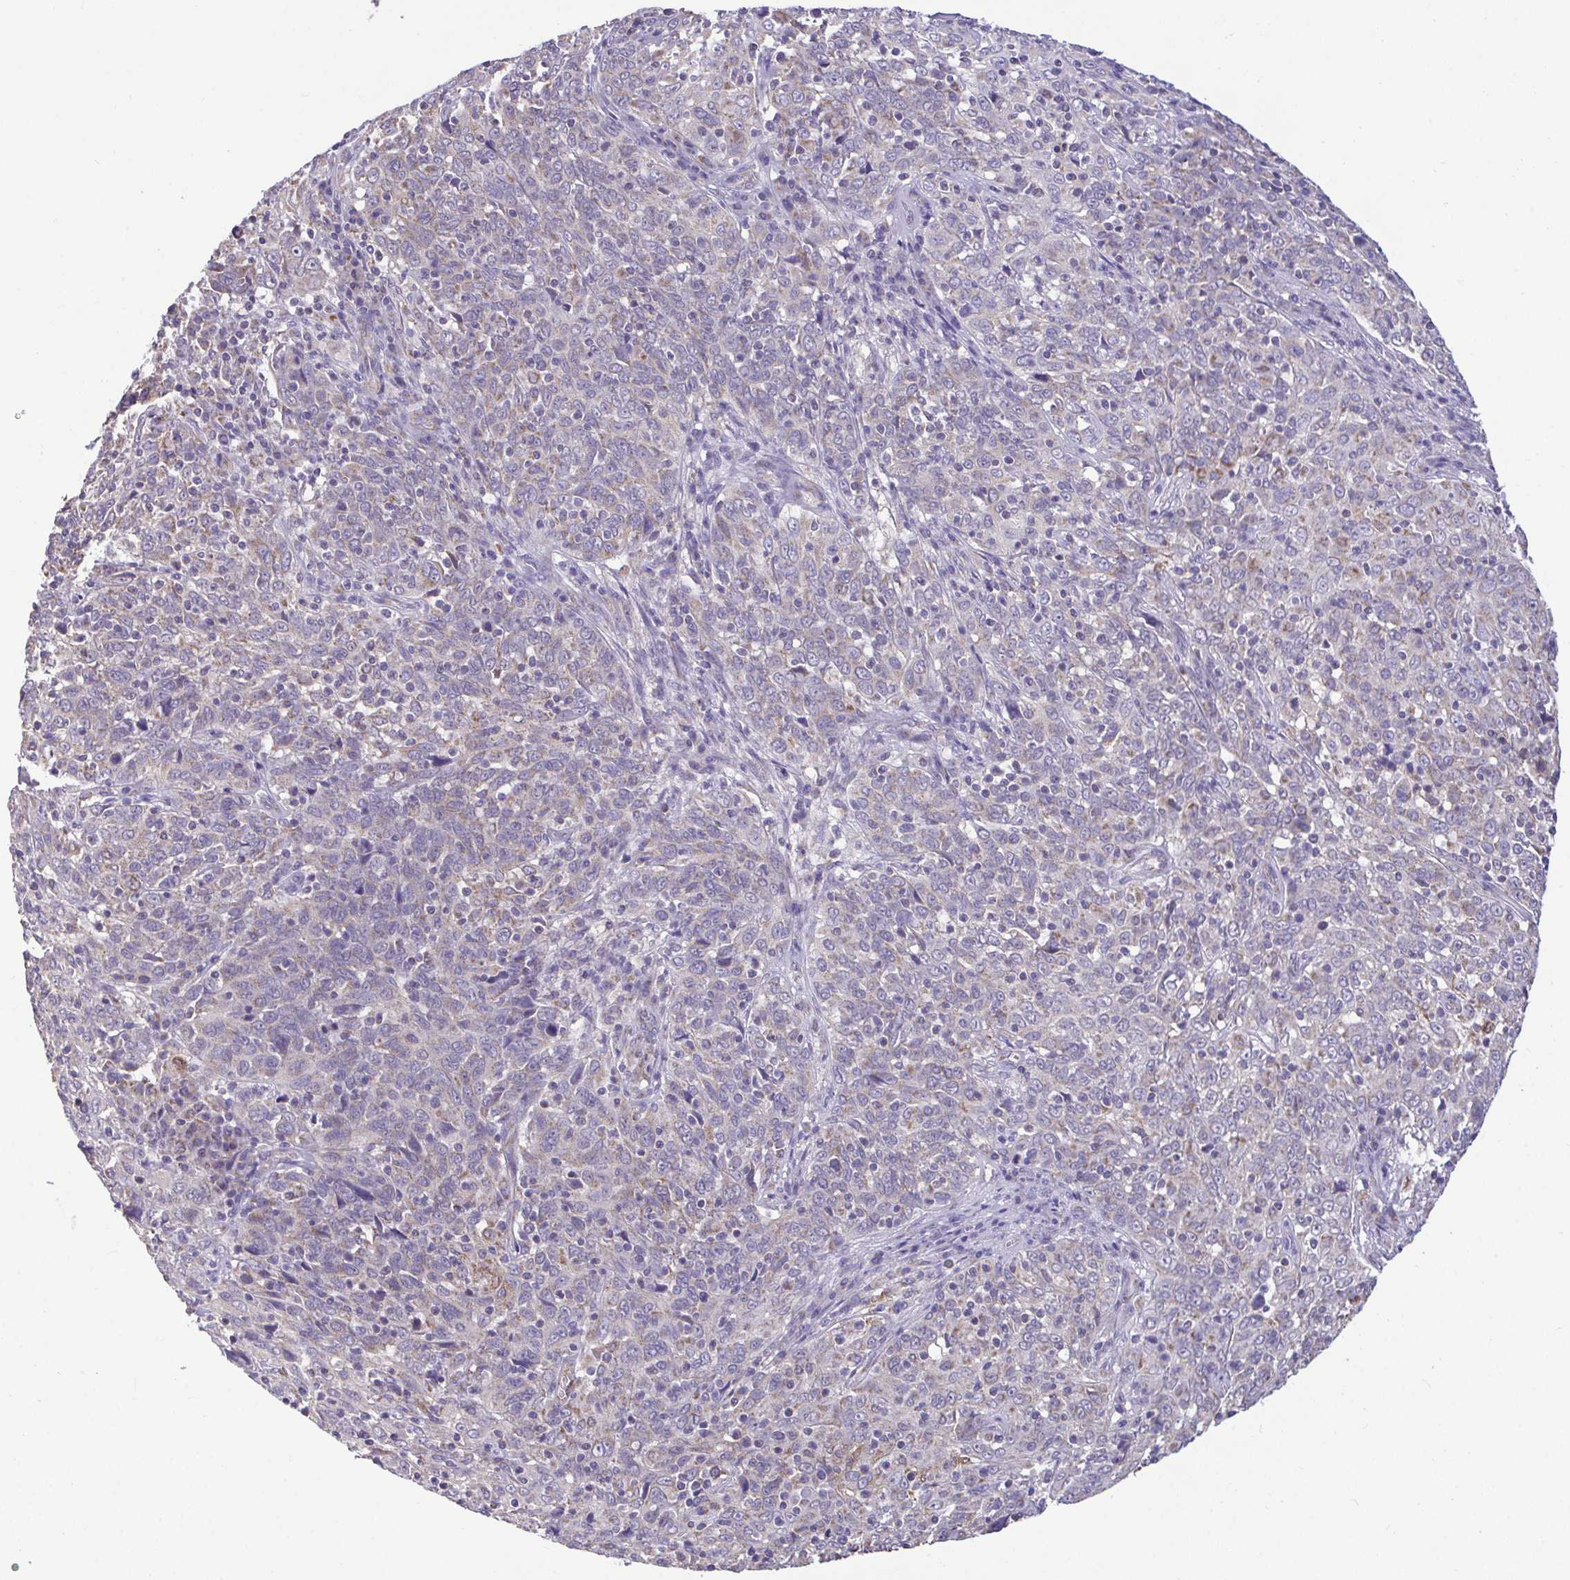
{"staining": {"intensity": "weak", "quantity": "<25%", "location": "cytoplasmic/membranous"}, "tissue": "cervical cancer", "cell_type": "Tumor cells", "image_type": "cancer", "snomed": [{"axis": "morphology", "description": "Squamous cell carcinoma, NOS"}, {"axis": "topography", "description": "Cervix"}], "caption": "The micrograph shows no significant positivity in tumor cells of cervical cancer.", "gene": "SARS2", "patient": {"sex": "female", "age": 46}}